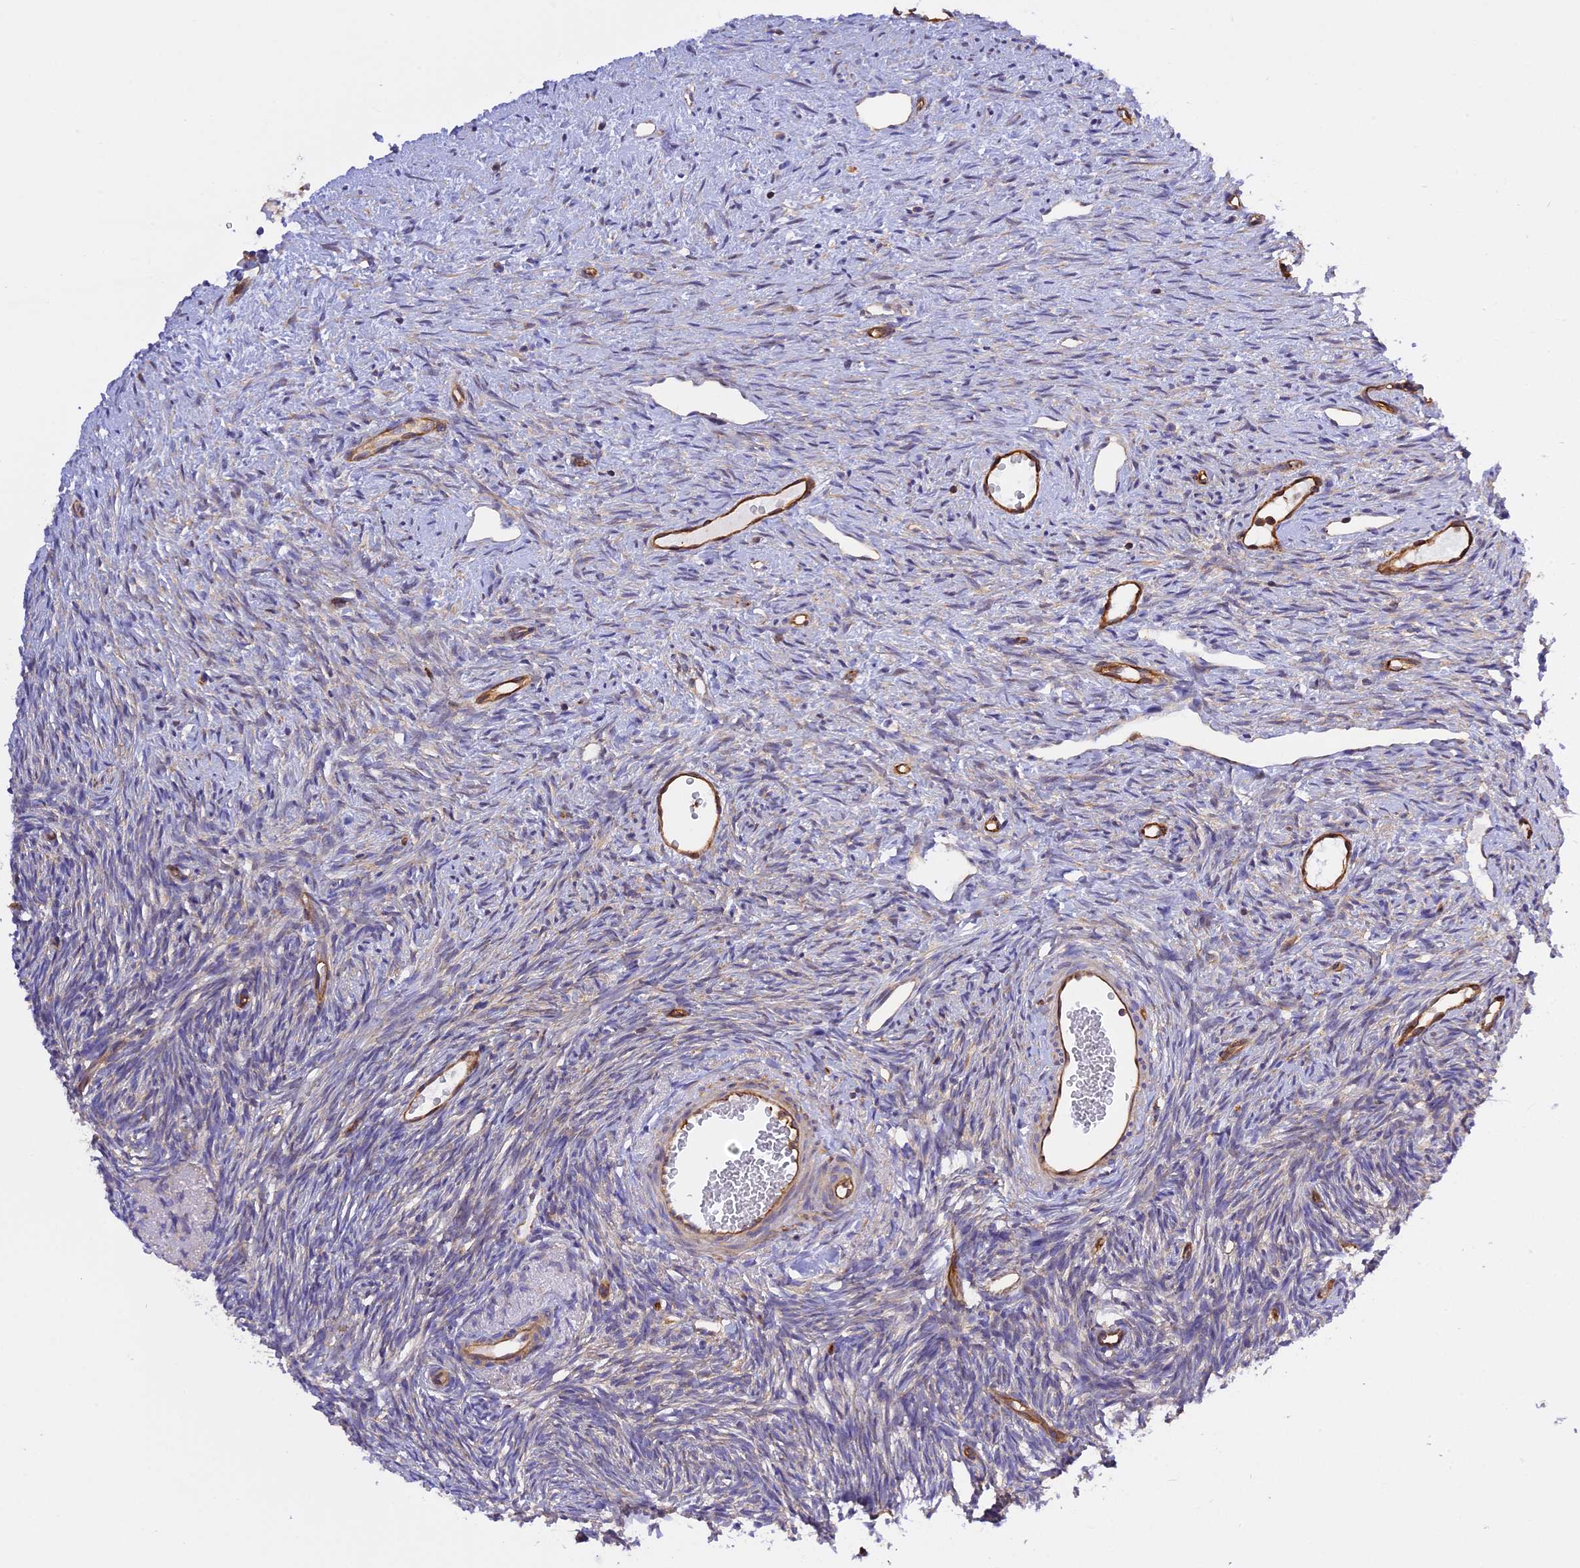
{"staining": {"intensity": "moderate", "quantity": ">75%", "location": "cytoplasmic/membranous"}, "tissue": "ovary", "cell_type": "Follicle cells", "image_type": "normal", "snomed": [{"axis": "morphology", "description": "Normal tissue, NOS"}, {"axis": "topography", "description": "Ovary"}], "caption": "DAB (3,3'-diaminobenzidine) immunohistochemical staining of normal ovary displays moderate cytoplasmic/membranous protein expression in about >75% of follicle cells.", "gene": "C5orf22", "patient": {"sex": "female", "age": 51}}